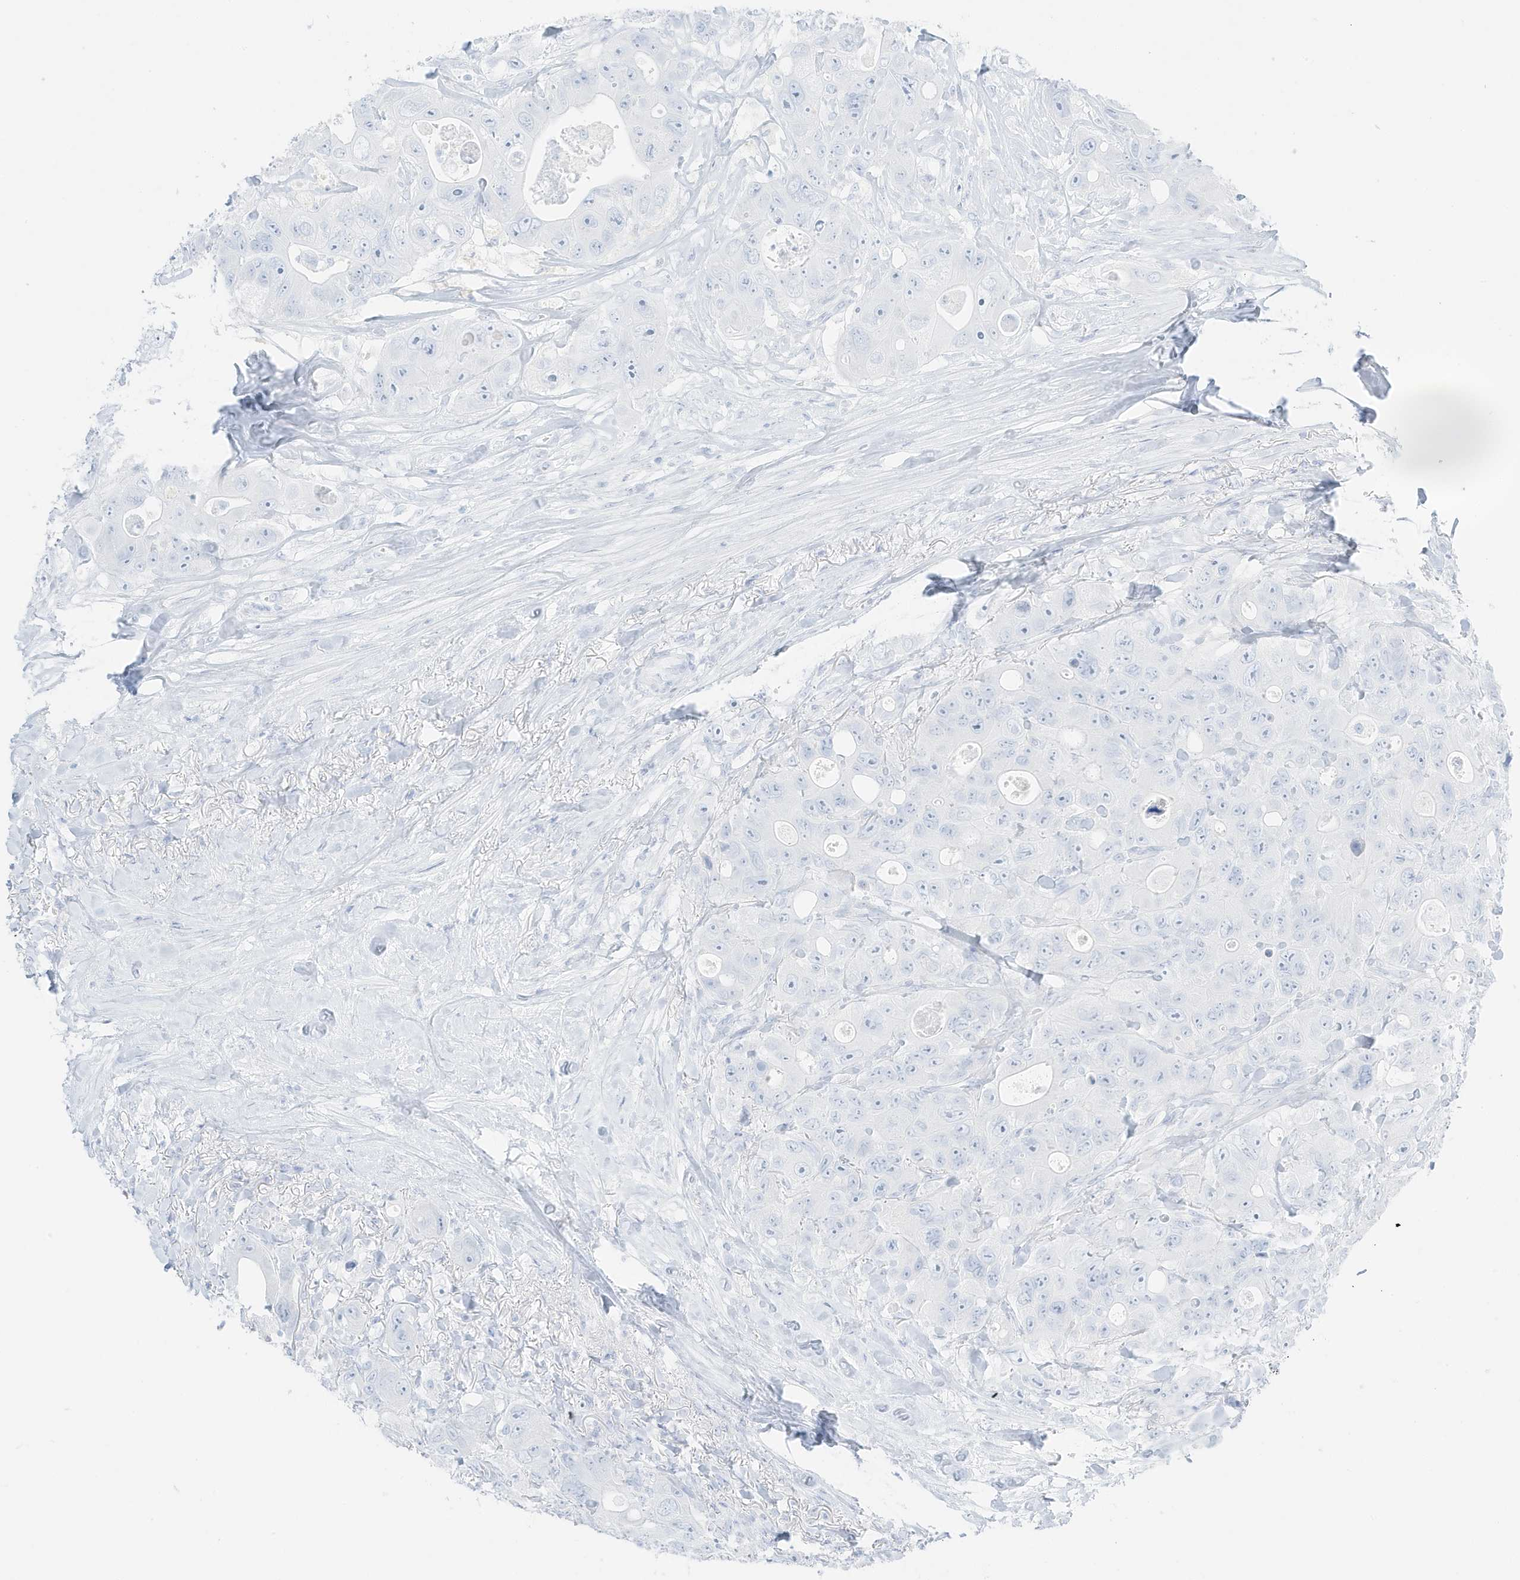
{"staining": {"intensity": "negative", "quantity": "none", "location": "none"}, "tissue": "colorectal cancer", "cell_type": "Tumor cells", "image_type": "cancer", "snomed": [{"axis": "morphology", "description": "Adenocarcinoma, NOS"}, {"axis": "topography", "description": "Colon"}], "caption": "Colorectal cancer (adenocarcinoma) was stained to show a protein in brown. There is no significant staining in tumor cells. (DAB immunohistochemistry, high magnification).", "gene": "SLC22A13", "patient": {"sex": "female", "age": 46}}